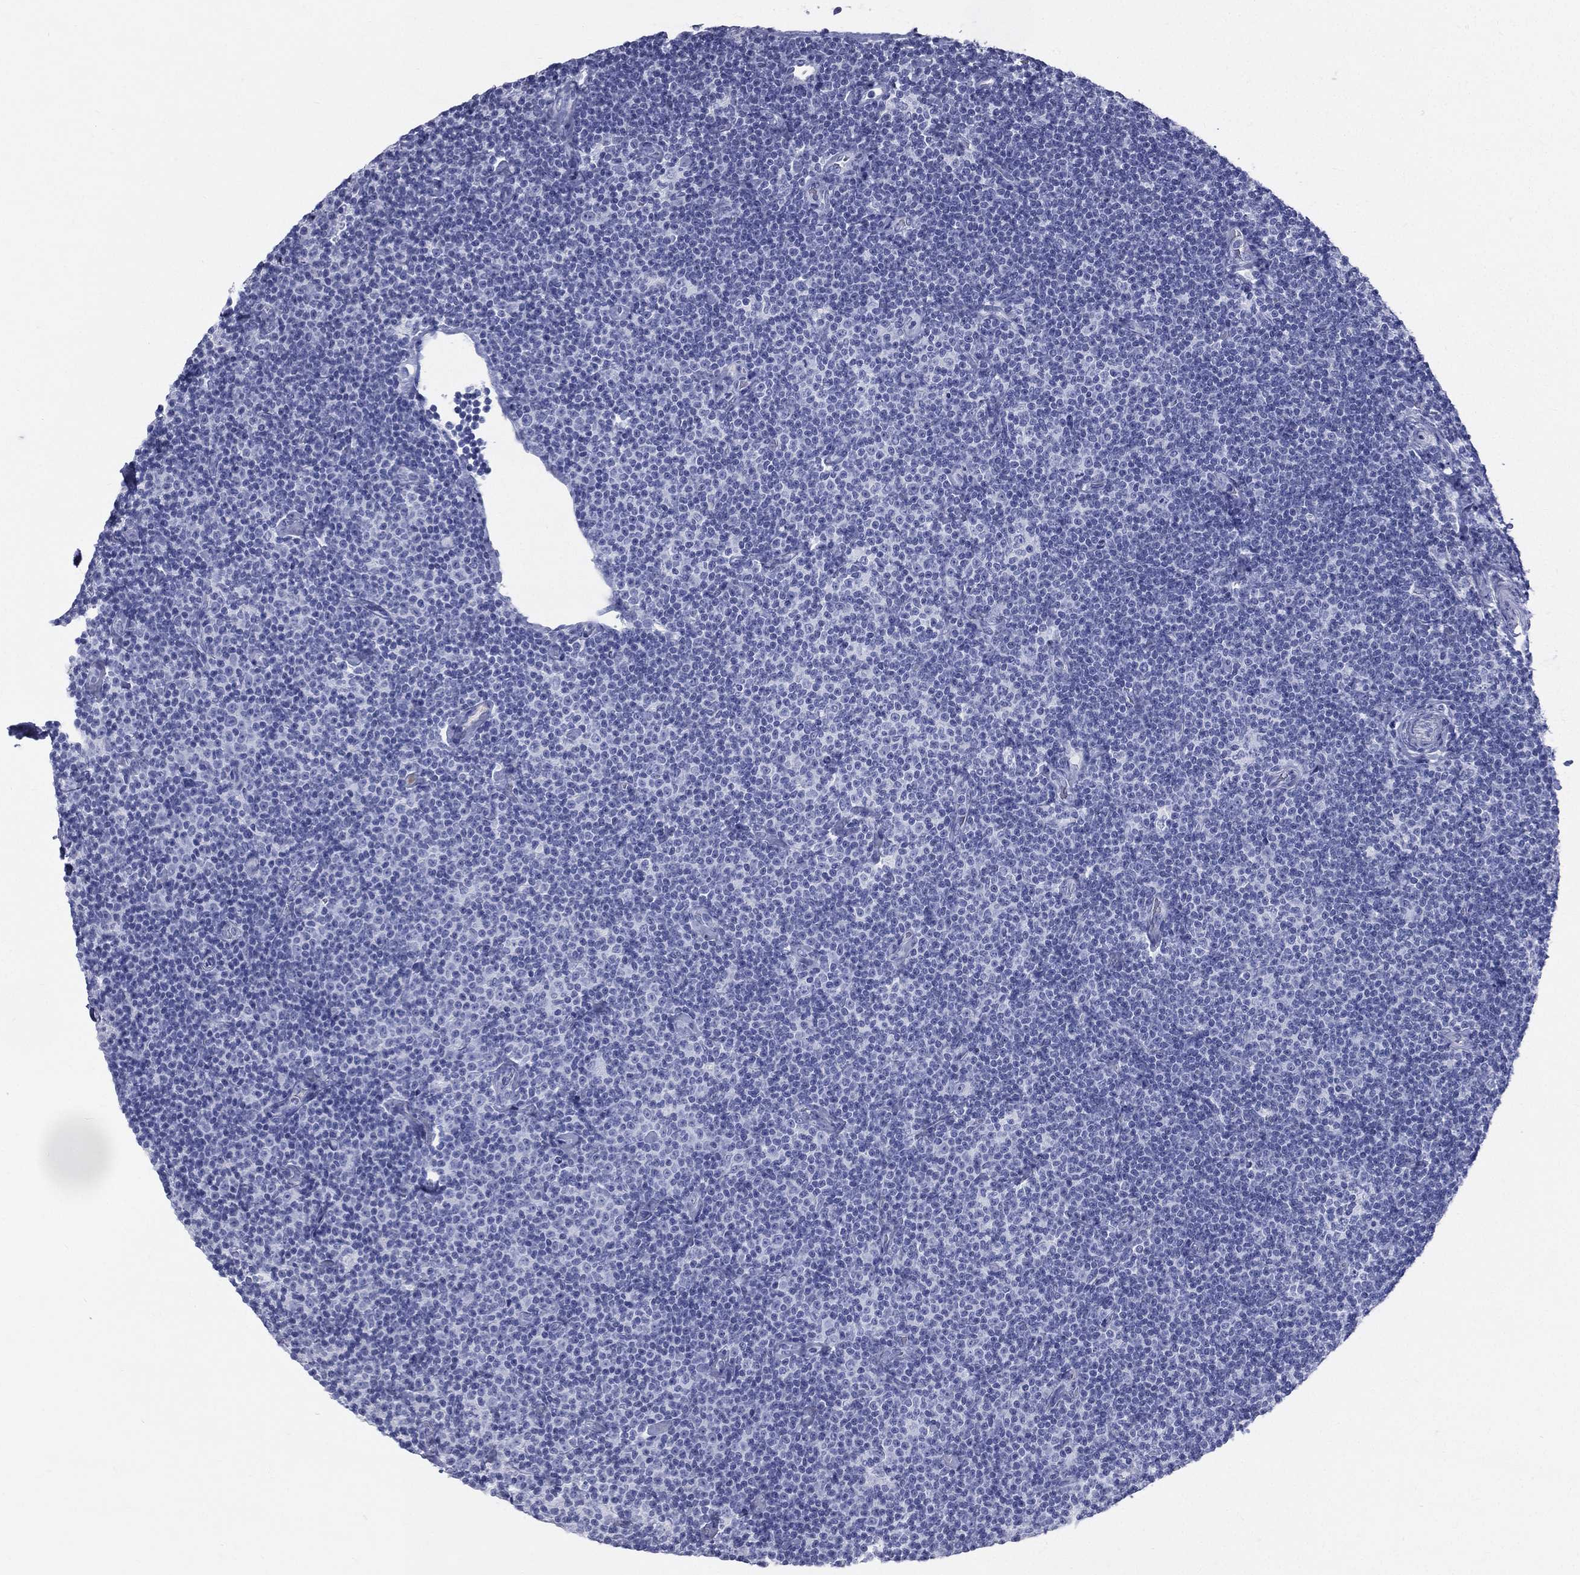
{"staining": {"intensity": "negative", "quantity": "none", "location": "none"}, "tissue": "lymphoma", "cell_type": "Tumor cells", "image_type": "cancer", "snomed": [{"axis": "morphology", "description": "Malignant lymphoma, non-Hodgkin's type, Low grade"}, {"axis": "topography", "description": "Lymph node"}], "caption": "Malignant lymphoma, non-Hodgkin's type (low-grade) was stained to show a protein in brown. There is no significant positivity in tumor cells.", "gene": "HP", "patient": {"sex": "male", "age": 81}}